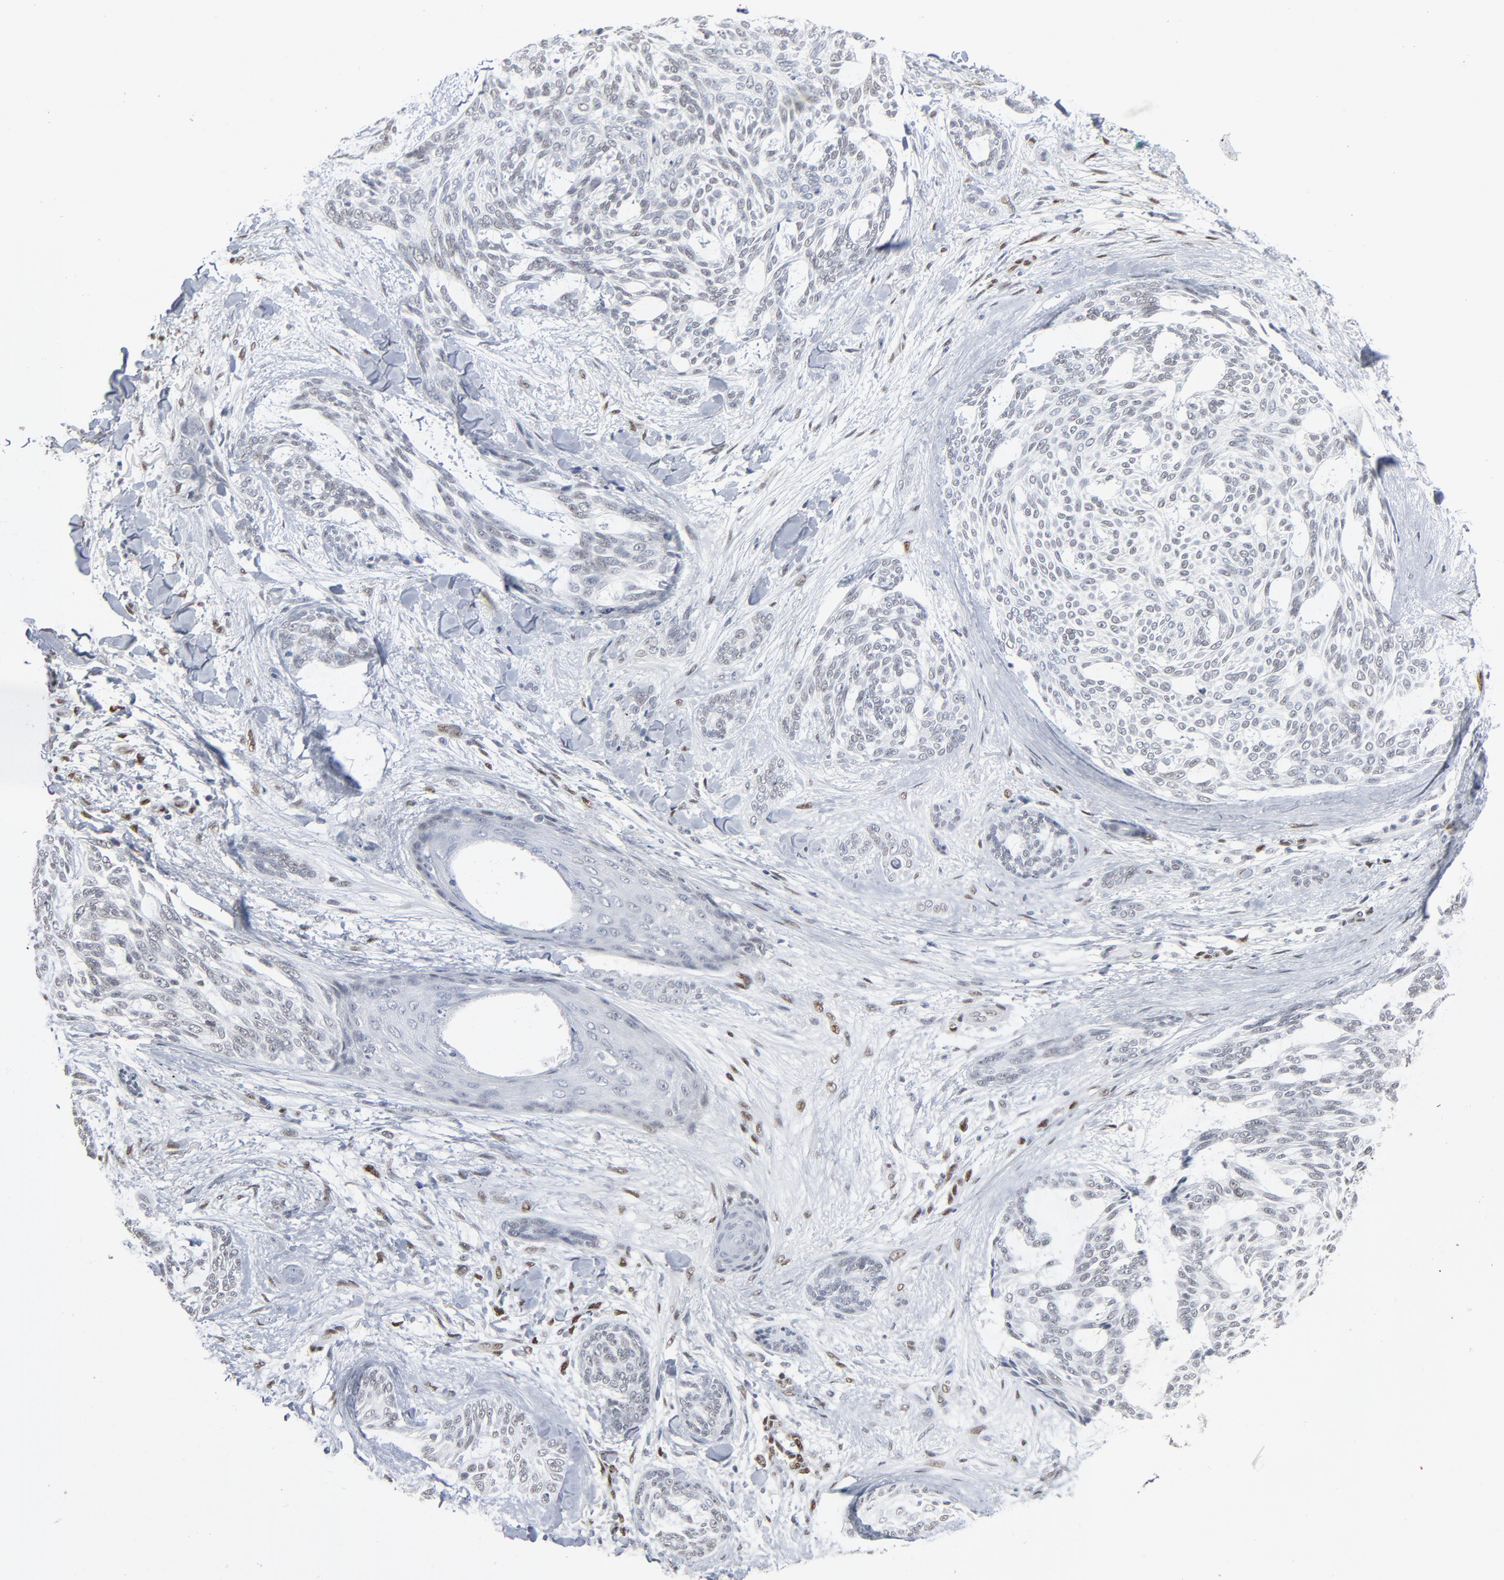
{"staining": {"intensity": "negative", "quantity": "none", "location": "none"}, "tissue": "skin cancer", "cell_type": "Tumor cells", "image_type": "cancer", "snomed": [{"axis": "morphology", "description": "Normal tissue, NOS"}, {"axis": "morphology", "description": "Basal cell carcinoma"}, {"axis": "topography", "description": "Skin"}], "caption": "Human basal cell carcinoma (skin) stained for a protein using IHC exhibits no expression in tumor cells.", "gene": "ATF7", "patient": {"sex": "female", "age": 71}}